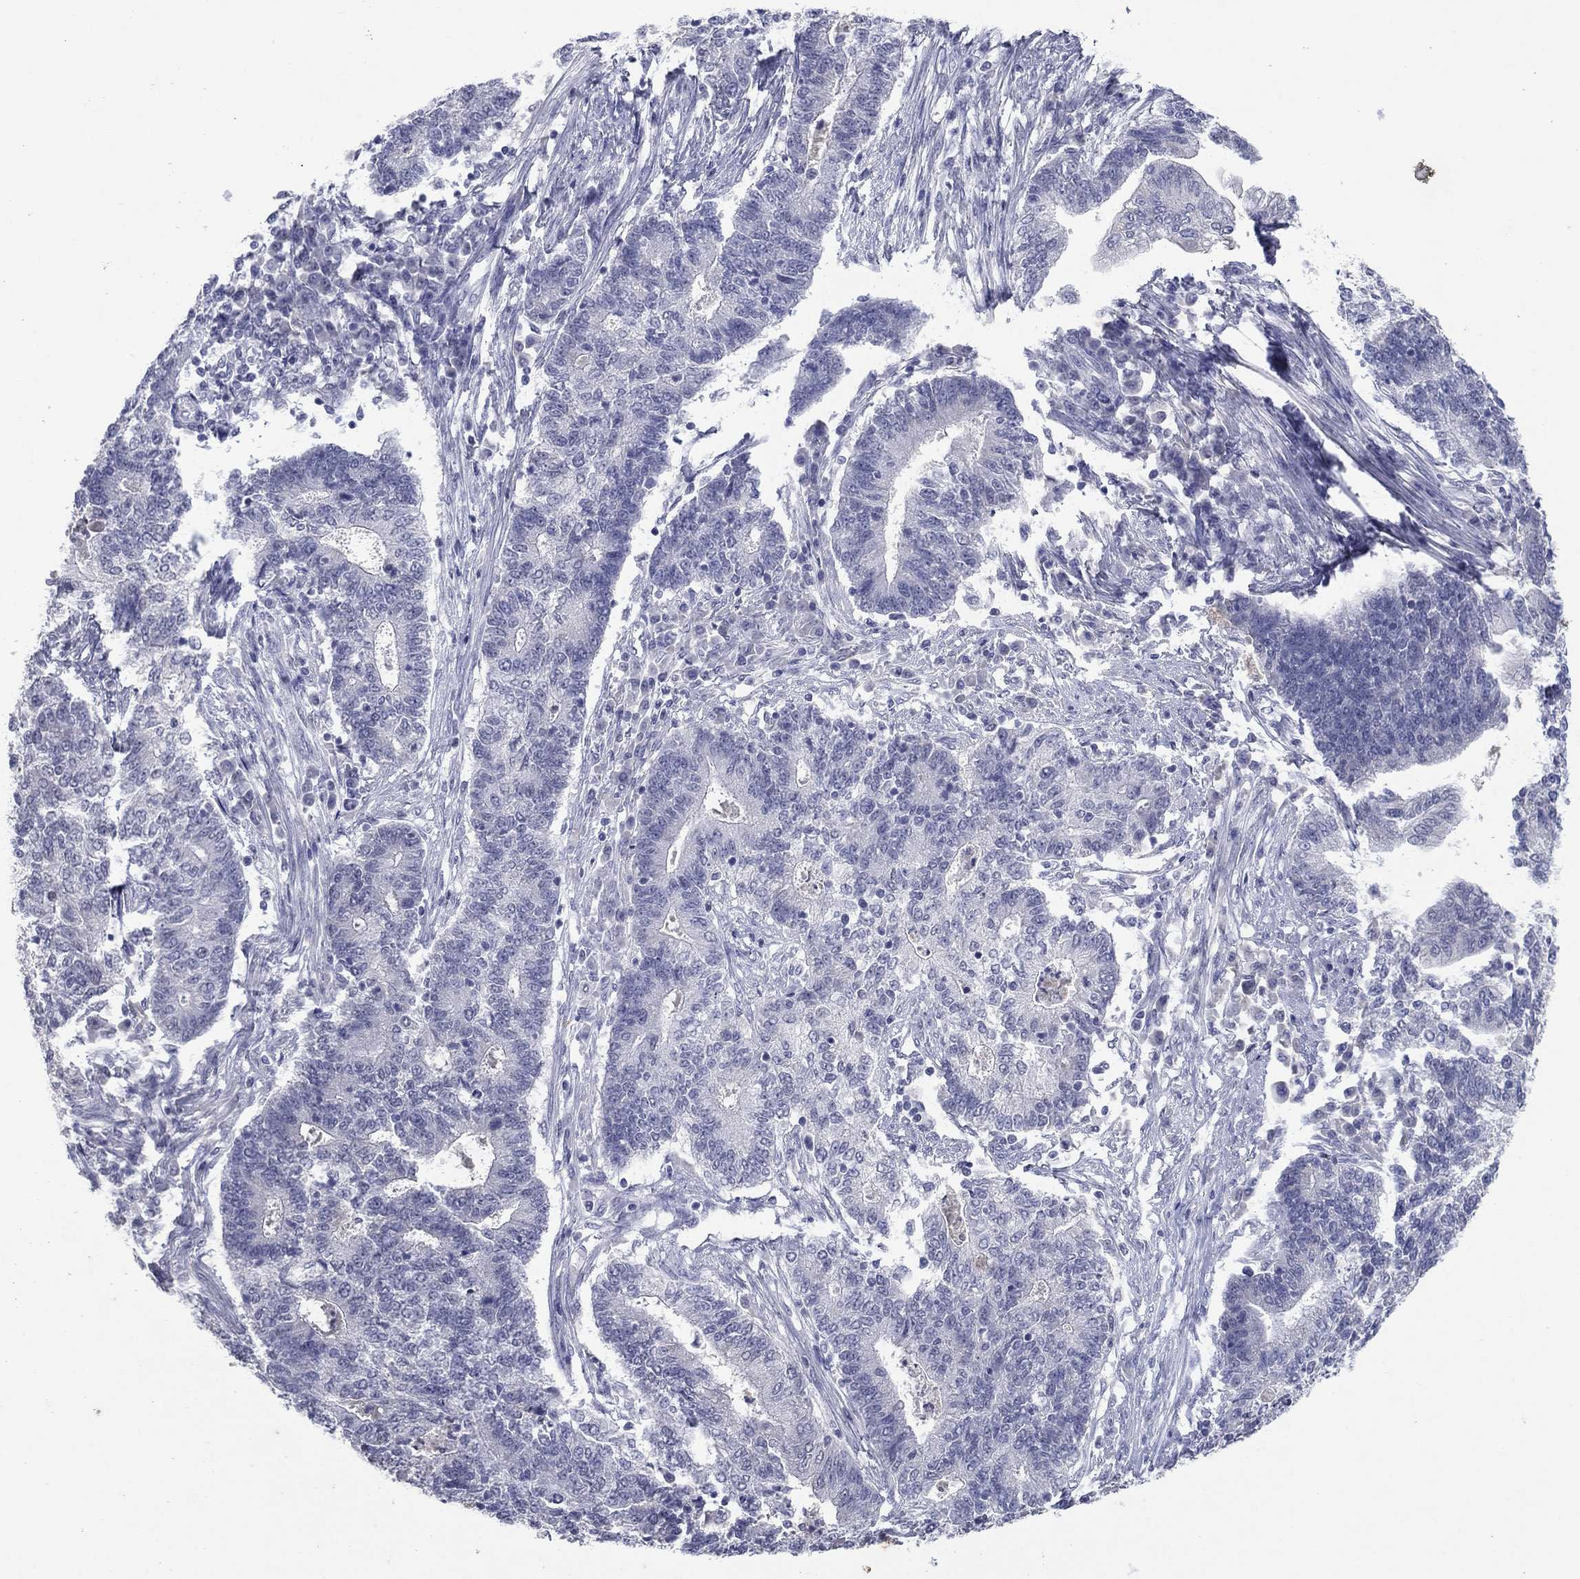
{"staining": {"intensity": "negative", "quantity": "none", "location": "none"}, "tissue": "endometrial cancer", "cell_type": "Tumor cells", "image_type": "cancer", "snomed": [{"axis": "morphology", "description": "Adenocarcinoma, NOS"}, {"axis": "topography", "description": "Uterus"}, {"axis": "topography", "description": "Endometrium"}], "caption": "The photomicrograph reveals no staining of tumor cells in endometrial adenocarcinoma.", "gene": "KRT75", "patient": {"sex": "female", "age": 54}}